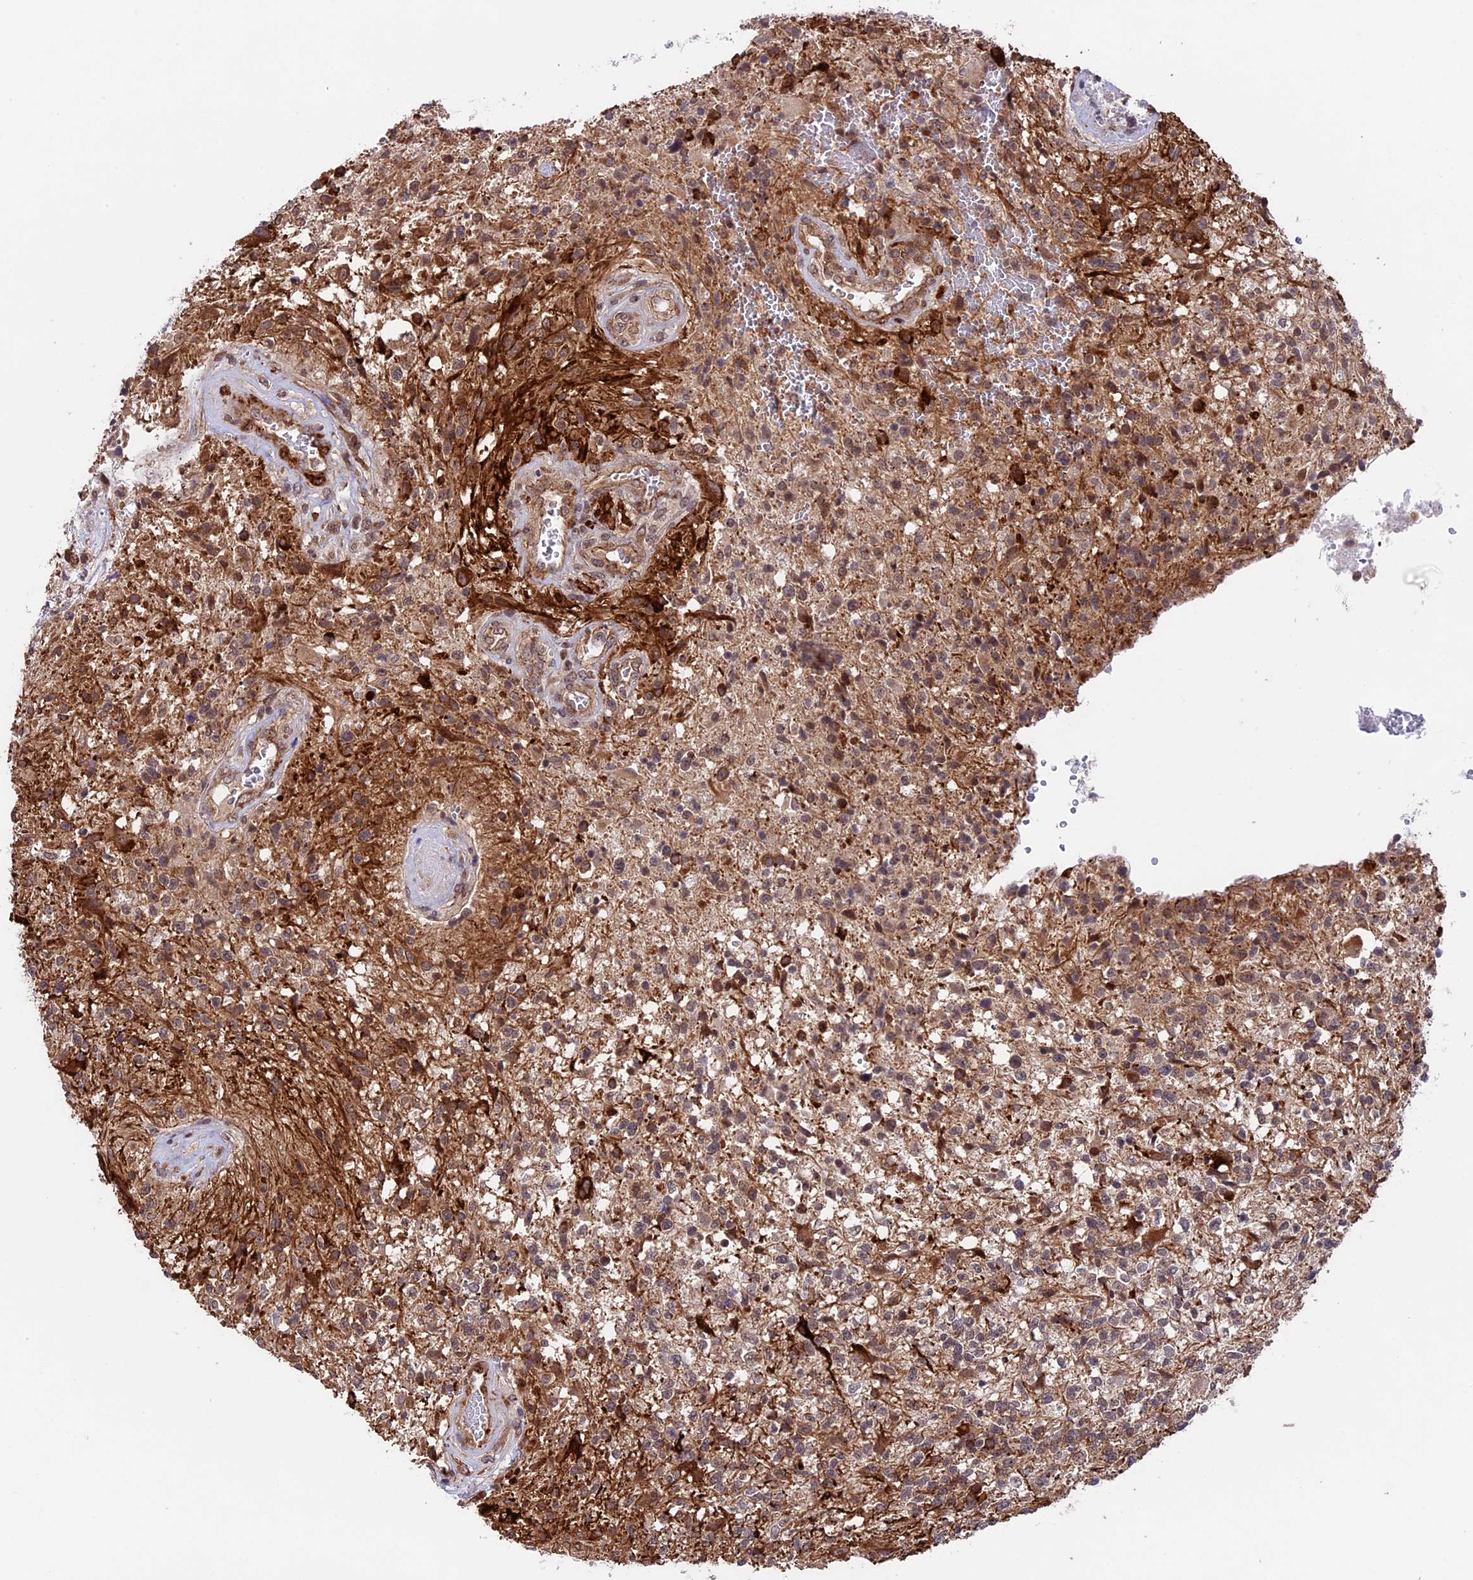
{"staining": {"intensity": "moderate", "quantity": ">75%", "location": "cytoplasmic/membranous"}, "tissue": "glioma", "cell_type": "Tumor cells", "image_type": "cancer", "snomed": [{"axis": "morphology", "description": "Glioma, malignant, High grade"}, {"axis": "topography", "description": "Brain"}], "caption": "The immunohistochemical stain shows moderate cytoplasmic/membranous staining in tumor cells of glioma tissue.", "gene": "SIPA1L3", "patient": {"sex": "male", "age": 56}}